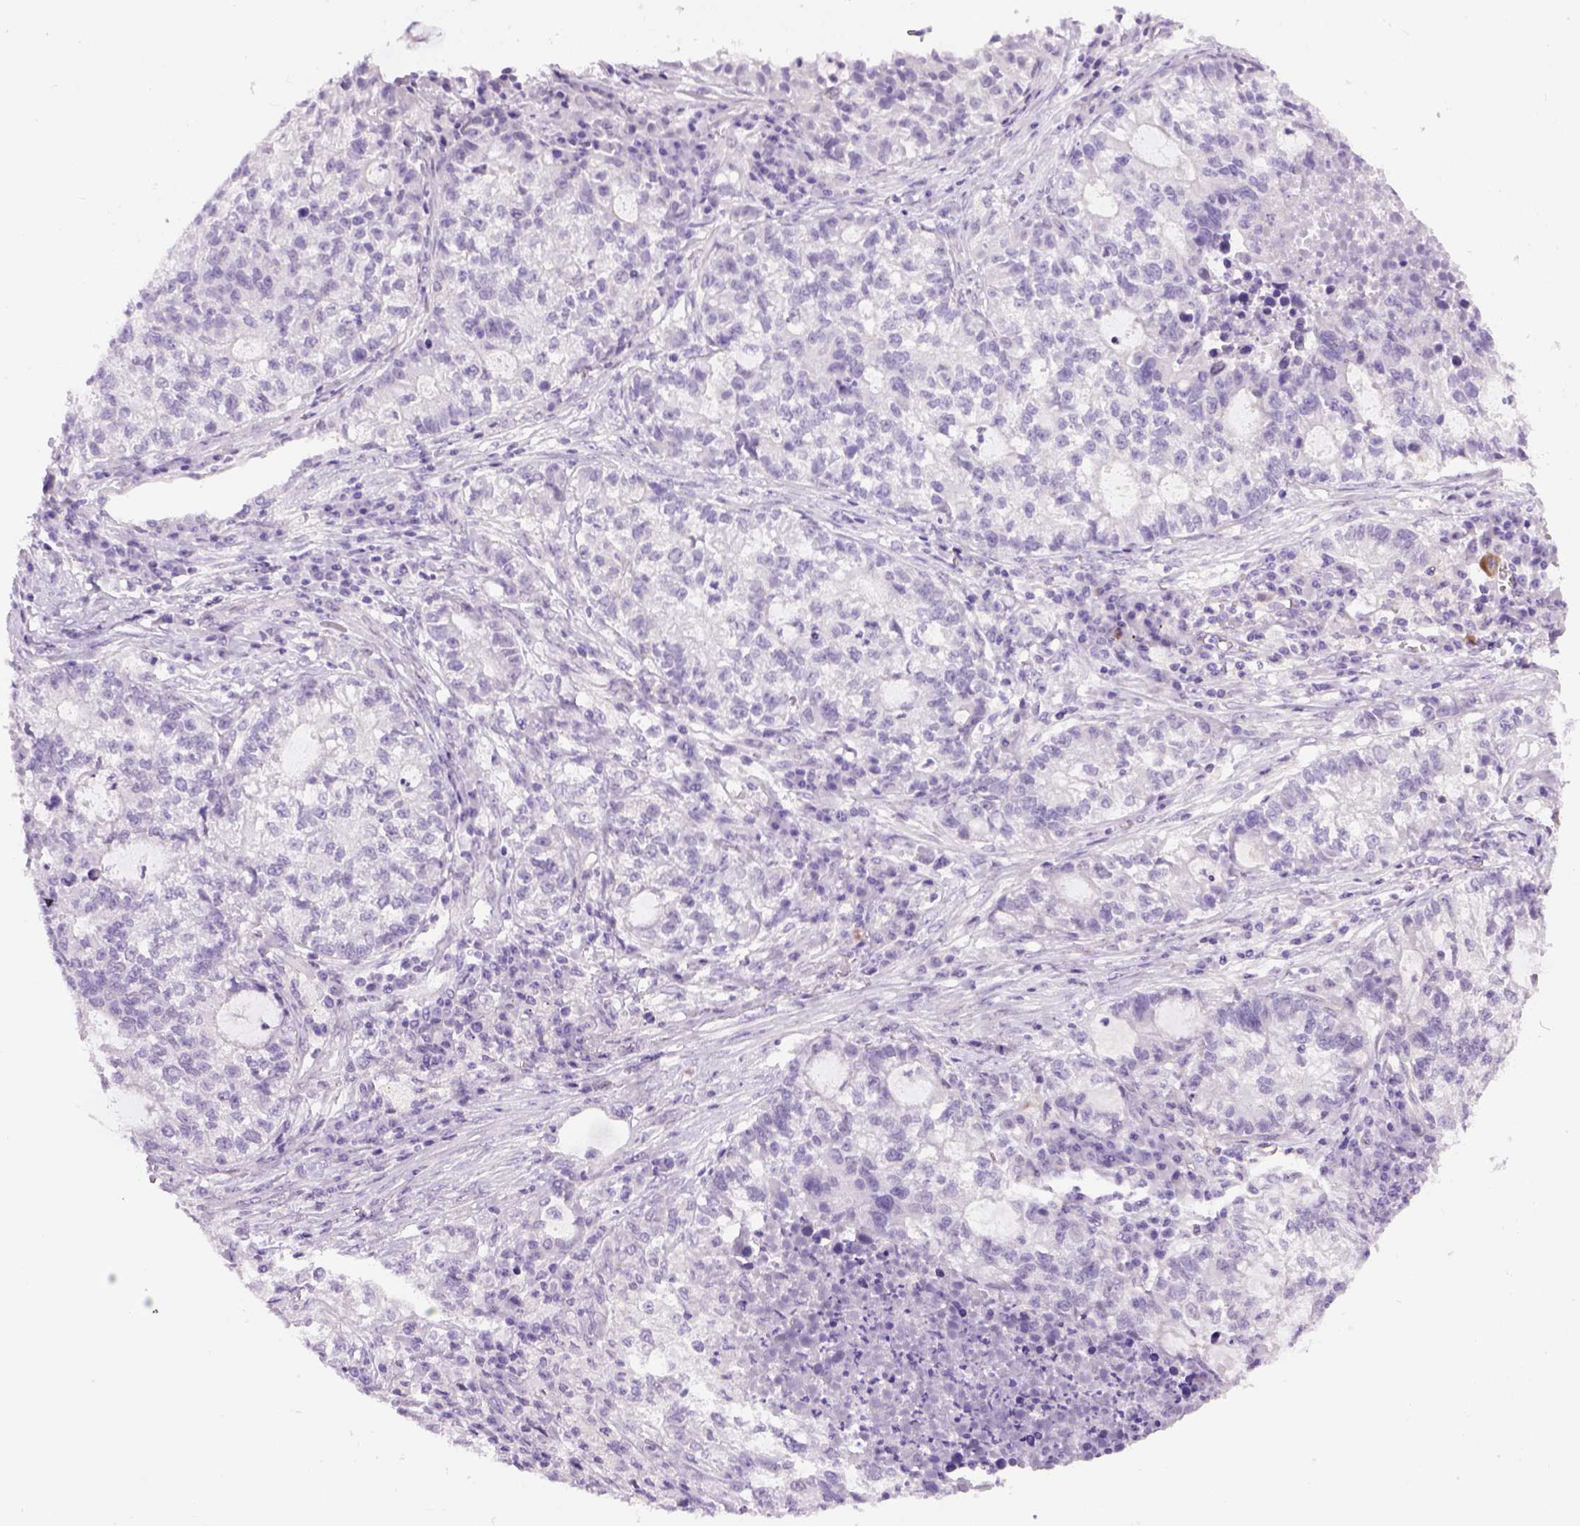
{"staining": {"intensity": "negative", "quantity": "none", "location": "none"}, "tissue": "lung cancer", "cell_type": "Tumor cells", "image_type": "cancer", "snomed": [{"axis": "morphology", "description": "Adenocarcinoma, NOS"}, {"axis": "topography", "description": "Lung"}], "caption": "DAB (3,3'-diaminobenzidine) immunohistochemical staining of human lung cancer (adenocarcinoma) shows no significant positivity in tumor cells.", "gene": "FAM184B", "patient": {"sex": "male", "age": 57}}